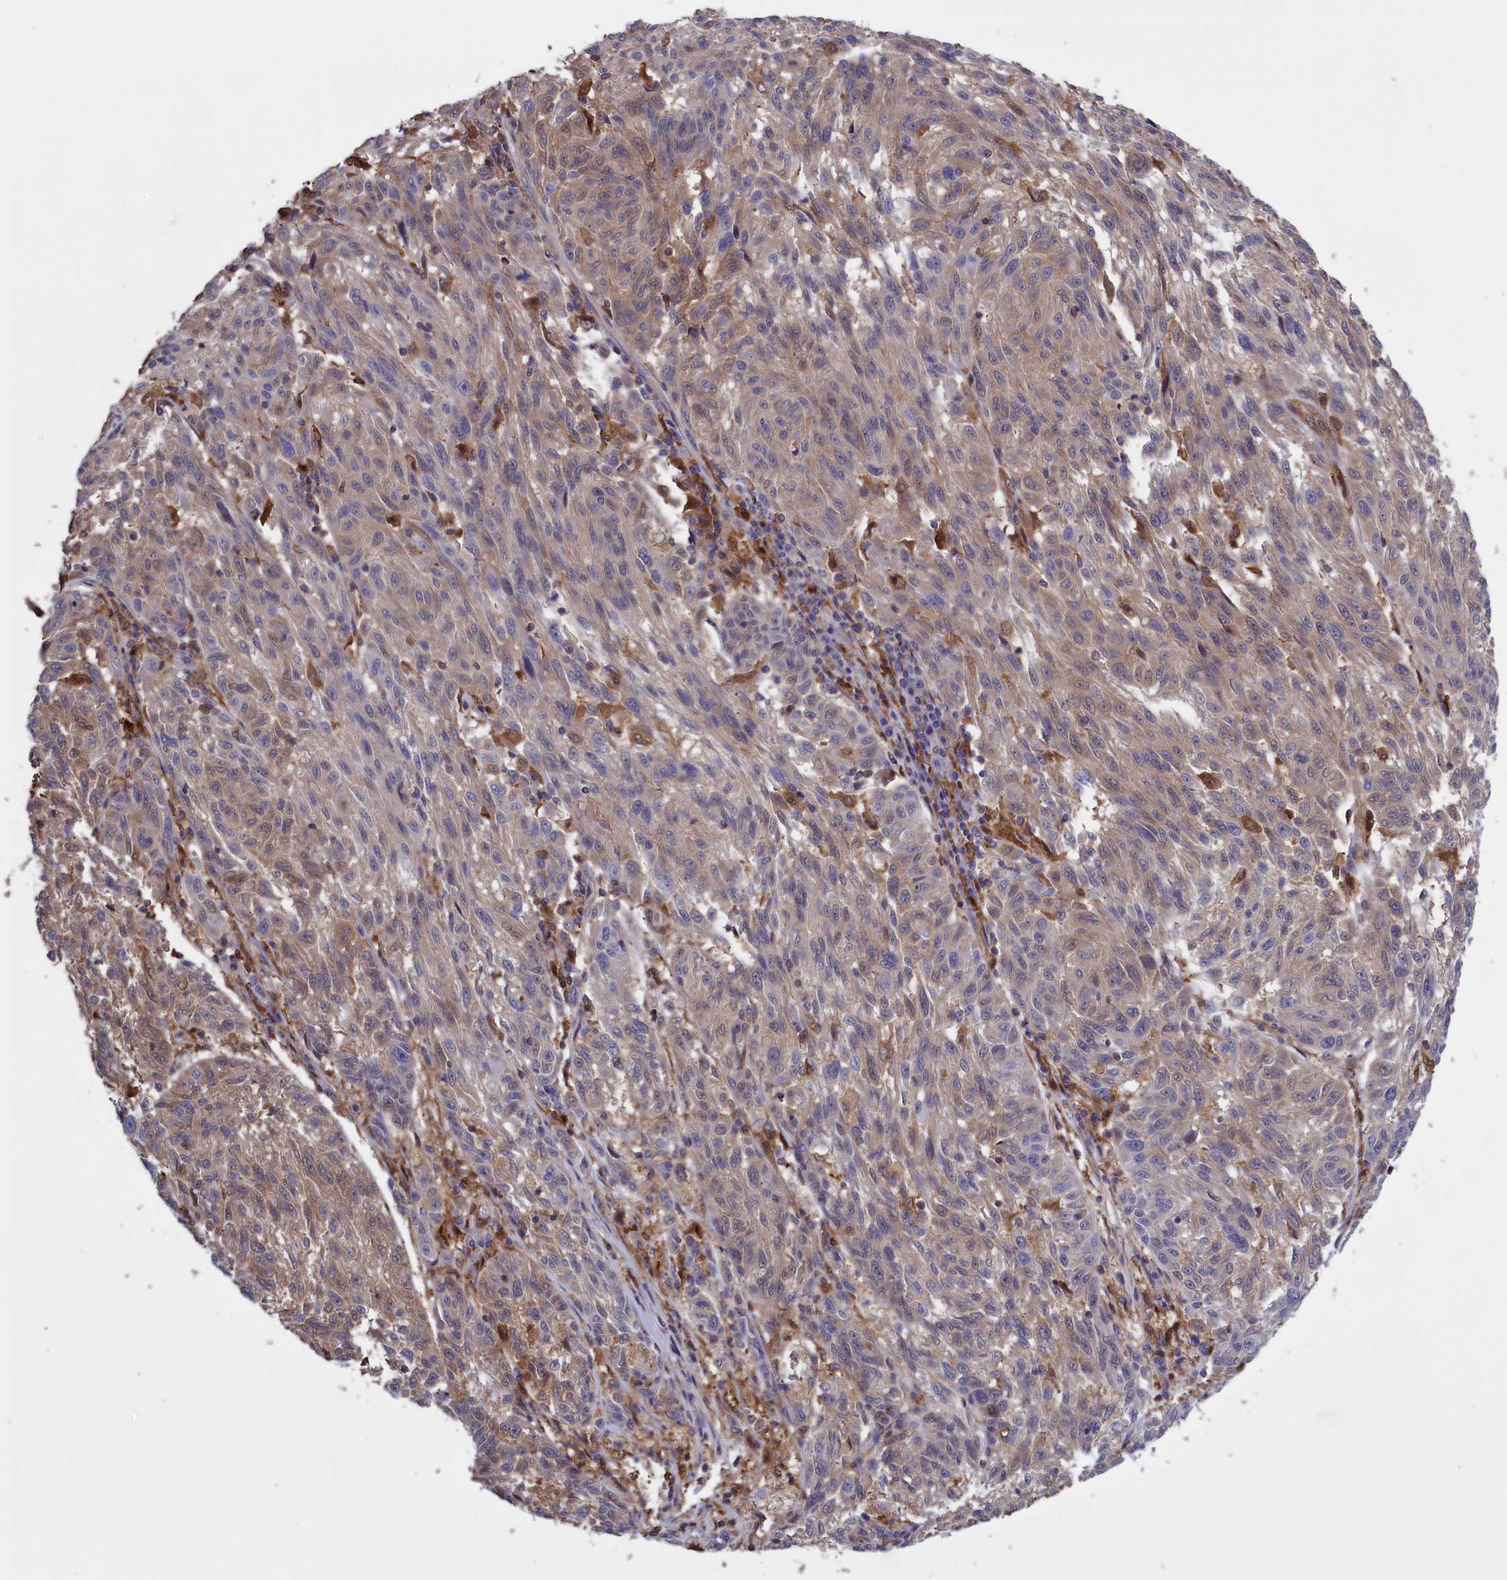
{"staining": {"intensity": "weak", "quantity": ">75%", "location": "cytoplasmic/membranous"}, "tissue": "melanoma", "cell_type": "Tumor cells", "image_type": "cancer", "snomed": [{"axis": "morphology", "description": "Malignant melanoma, NOS"}, {"axis": "topography", "description": "Skin"}], "caption": "Weak cytoplasmic/membranous staining is seen in about >75% of tumor cells in melanoma.", "gene": "ARHGAP18", "patient": {"sex": "male", "age": 53}}